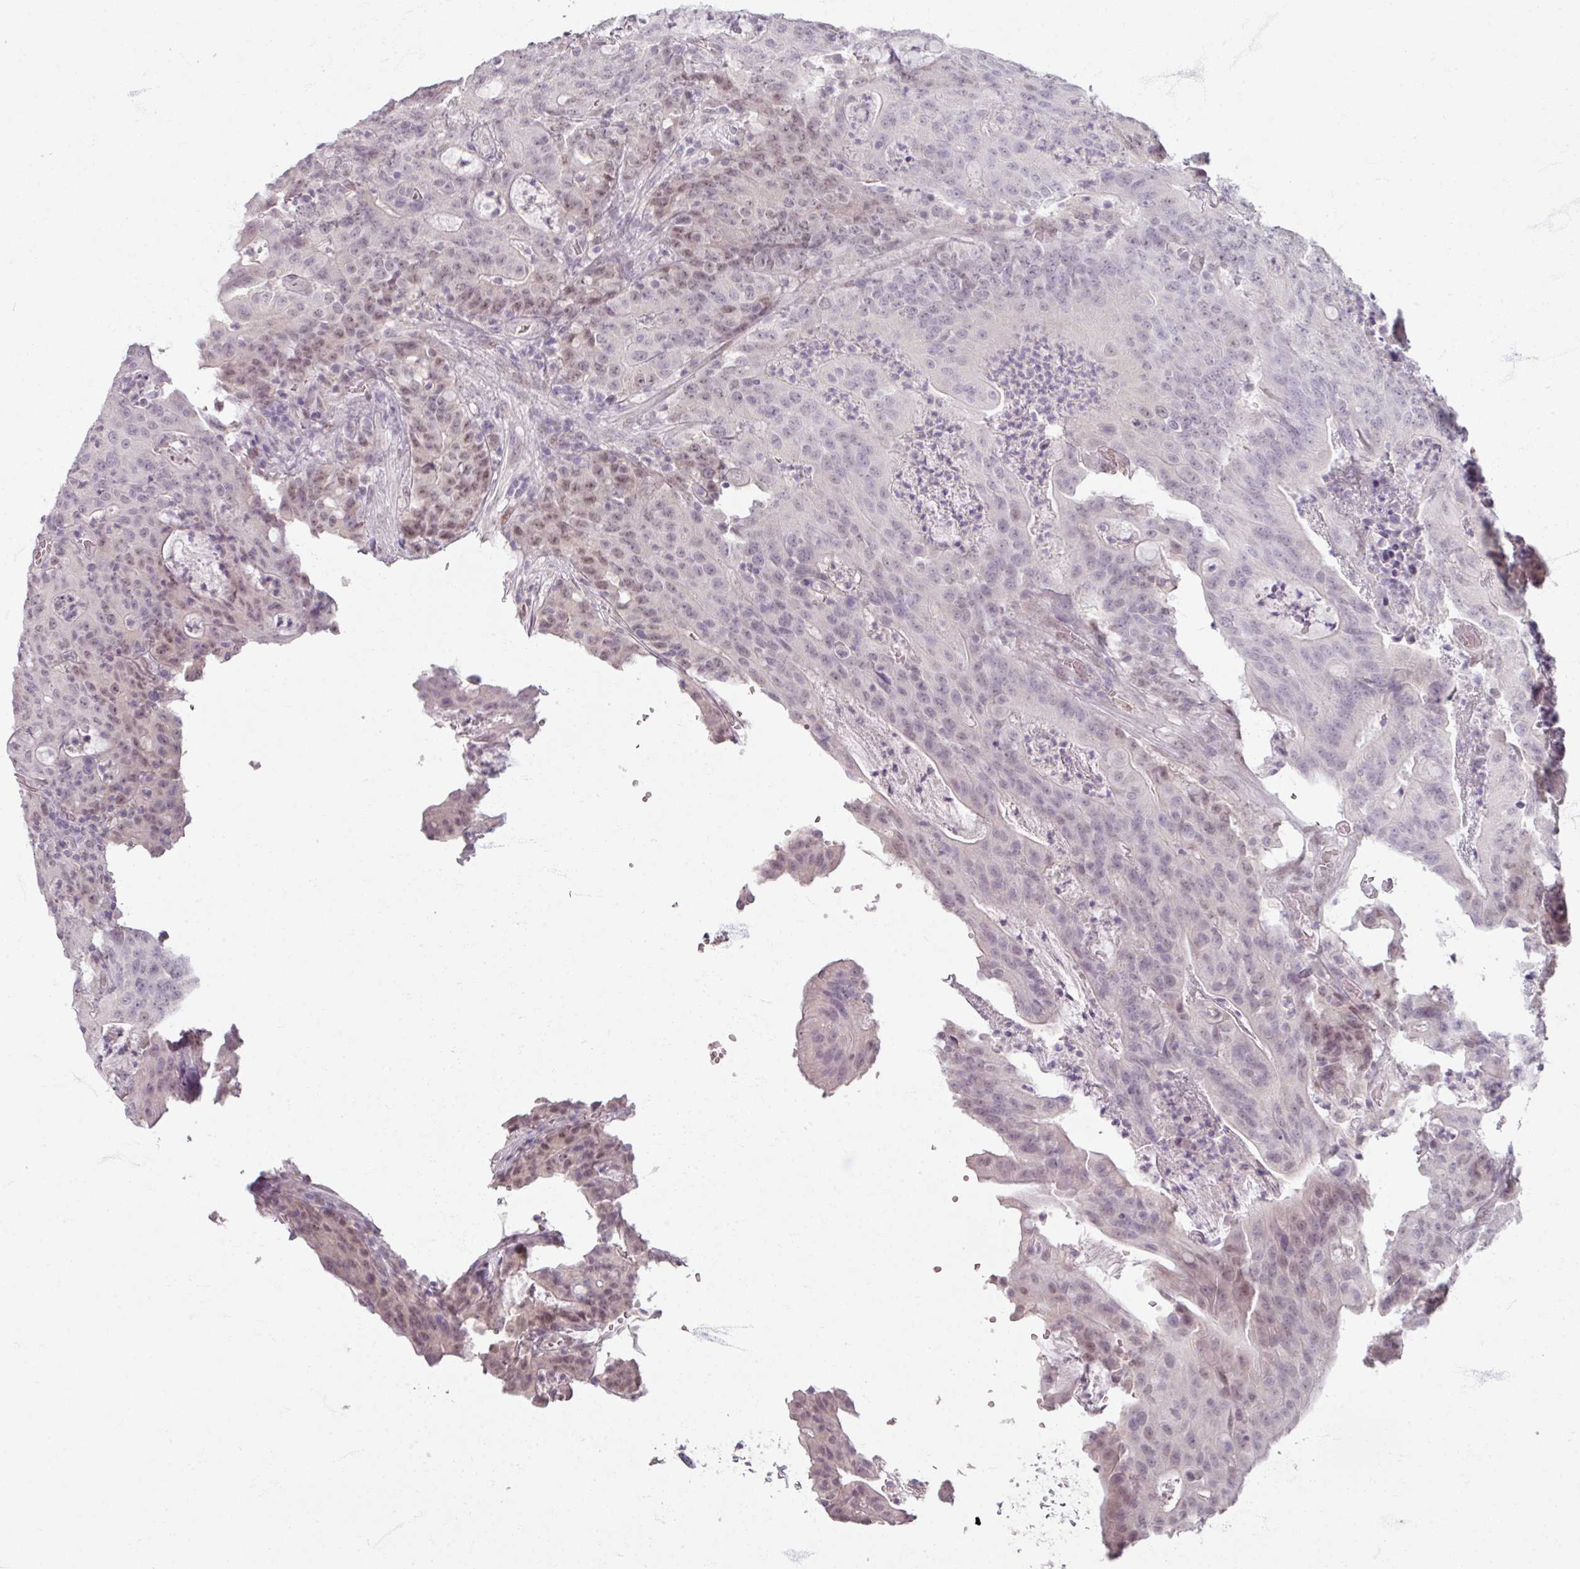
{"staining": {"intensity": "weak", "quantity": "<25%", "location": "nuclear"}, "tissue": "colorectal cancer", "cell_type": "Tumor cells", "image_type": "cancer", "snomed": [{"axis": "morphology", "description": "Adenocarcinoma, NOS"}, {"axis": "topography", "description": "Colon"}], "caption": "Immunohistochemical staining of human colorectal adenocarcinoma demonstrates no significant expression in tumor cells.", "gene": "SOX11", "patient": {"sex": "male", "age": 83}}